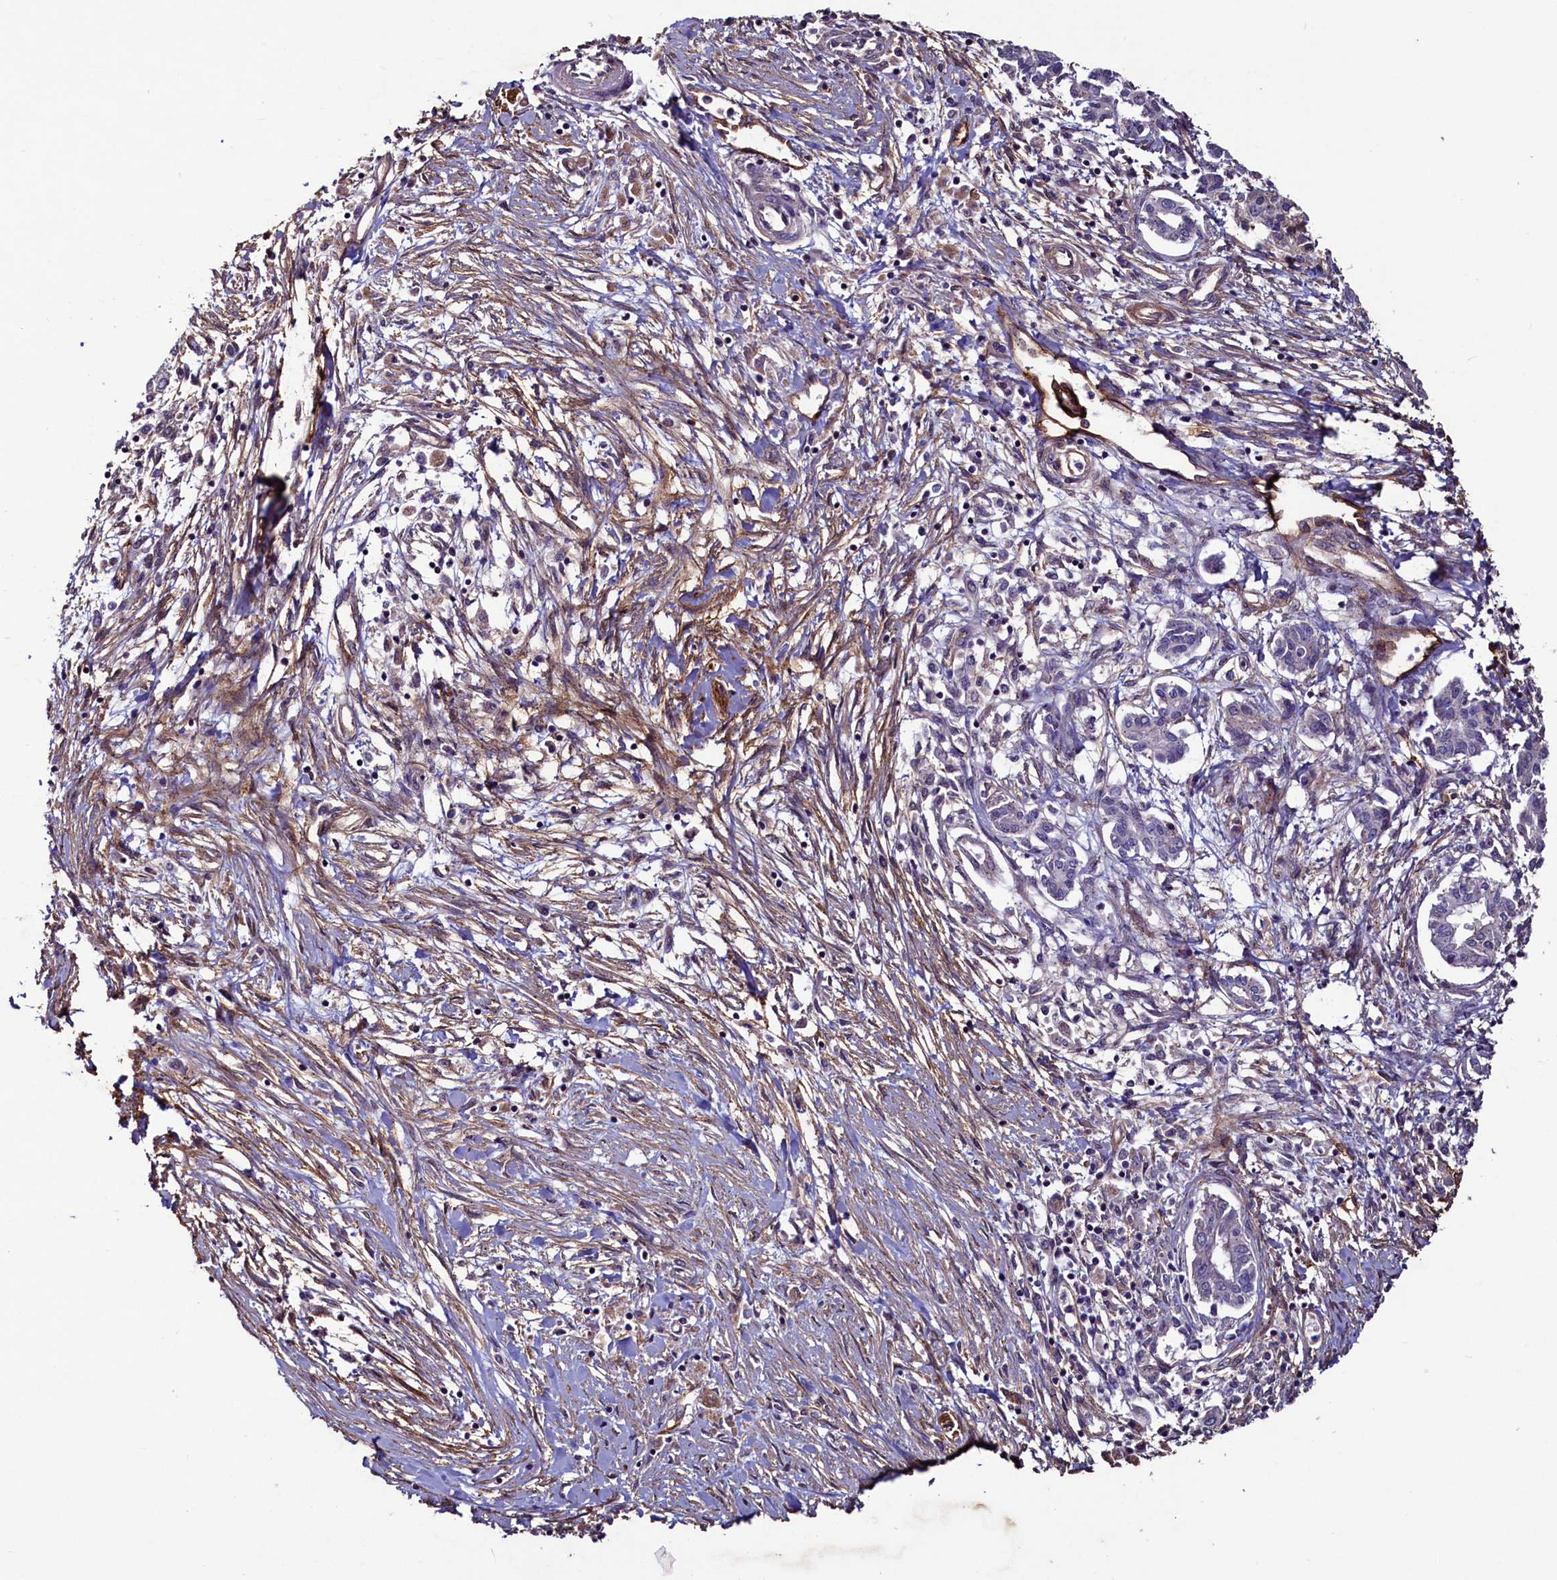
{"staining": {"intensity": "negative", "quantity": "none", "location": "none"}, "tissue": "pancreatic cancer", "cell_type": "Tumor cells", "image_type": "cancer", "snomed": [{"axis": "morphology", "description": "Adenocarcinoma, NOS"}, {"axis": "topography", "description": "Pancreas"}], "caption": "This photomicrograph is of pancreatic adenocarcinoma stained with immunohistochemistry to label a protein in brown with the nuclei are counter-stained blue. There is no staining in tumor cells.", "gene": "PALM", "patient": {"sex": "female", "age": 50}}